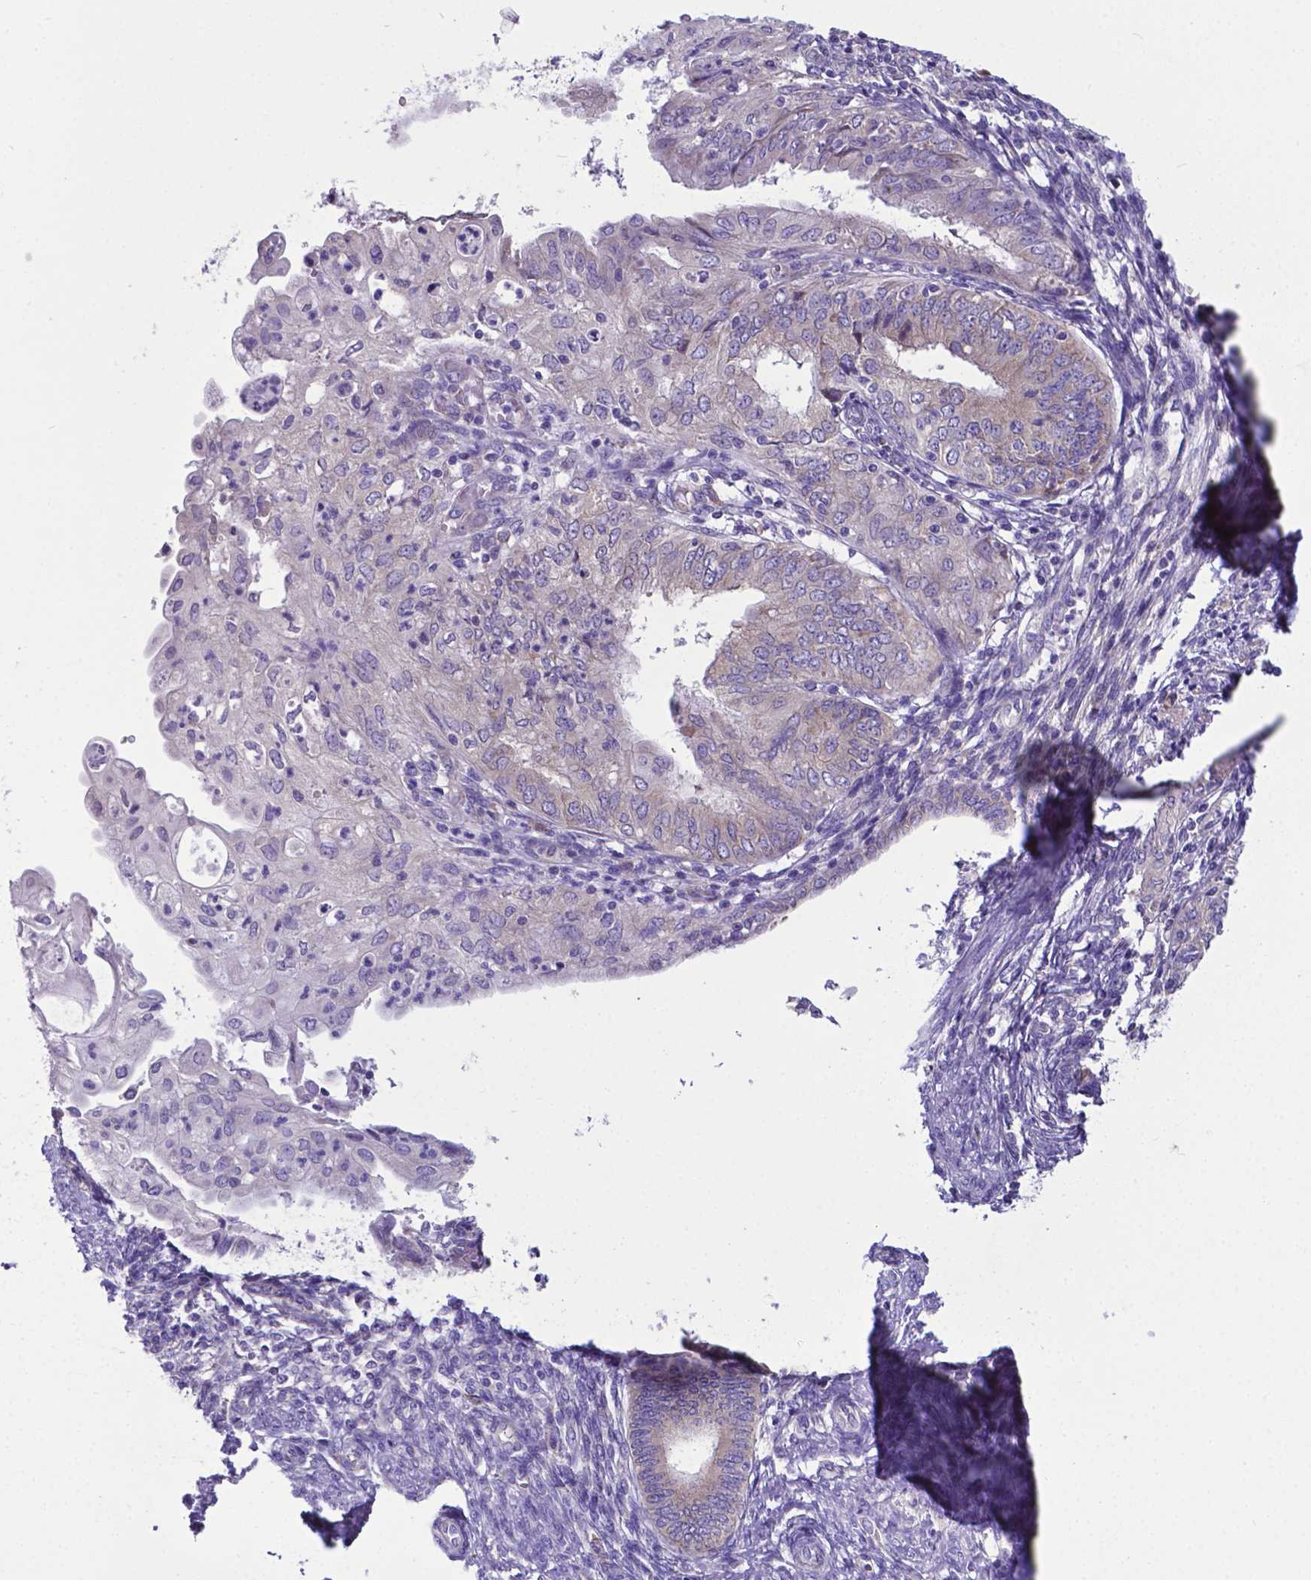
{"staining": {"intensity": "negative", "quantity": "none", "location": "none"}, "tissue": "endometrial cancer", "cell_type": "Tumor cells", "image_type": "cancer", "snomed": [{"axis": "morphology", "description": "Adenocarcinoma, NOS"}, {"axis": "topography", "description": "Endometrium"}], "caption": "Histopathology image shows no protein positivity in tumor cells of endometrial cancer (adenocarcinoma) tissue.", "gene": "RPL6", "patient": {"sex": "female", "age": 68}}